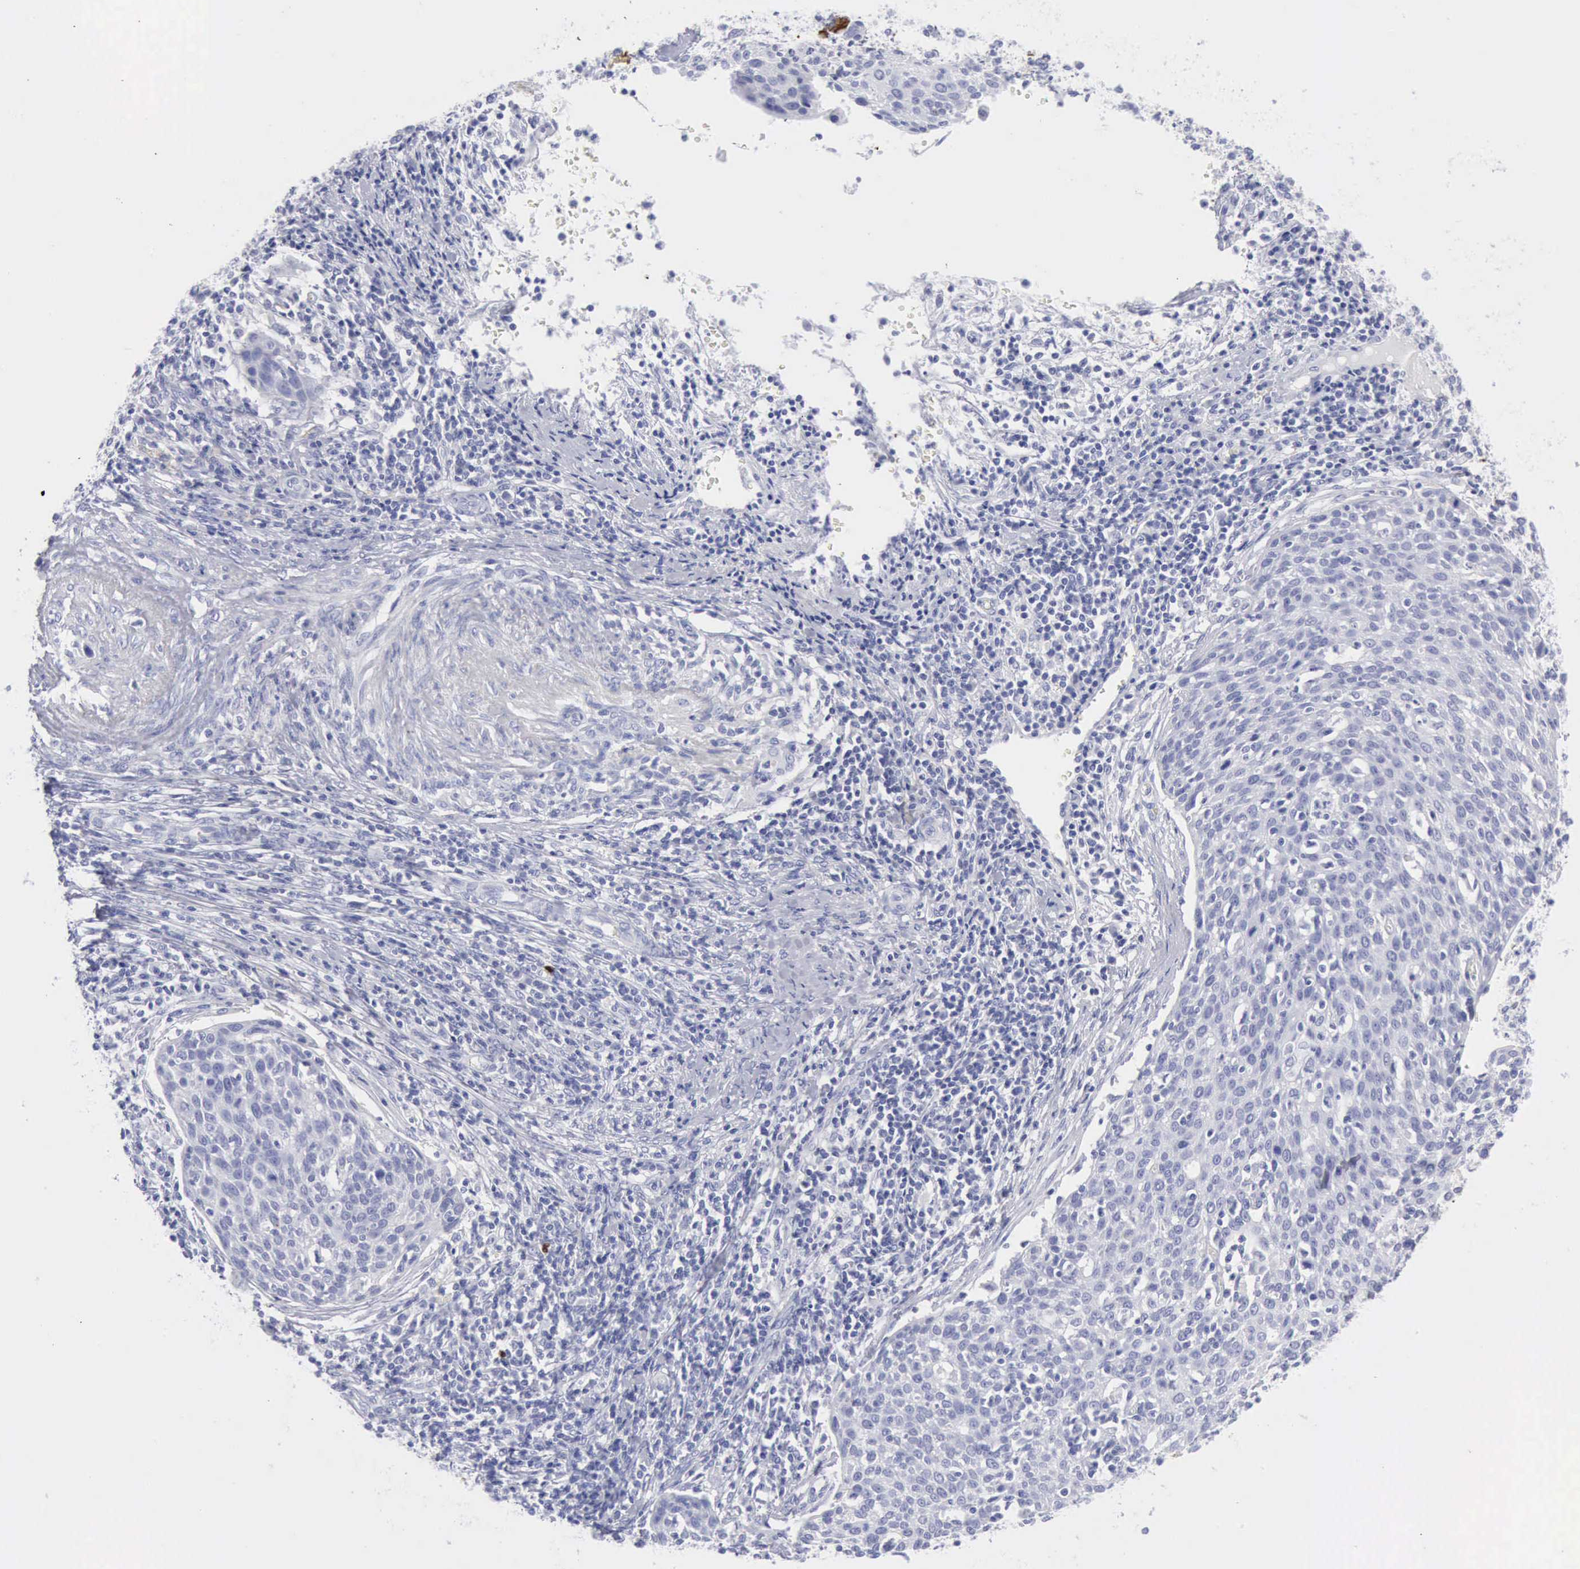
{"staining": {"intensity": "negative", "quantity": "none", "location": "none"}, "tissue": "cervical cancer", "cell_type": "Tumor cells", "image_type": "cancer", "snomed": [{"axis": "morphology", "description": "Squamous cell carcinoma, NOS"}, {"axis": "topography", "description": "Cervix"}], "caption": "Immunohistochemistry (IHC) image of human cervical squamous cell carcinoma stained for a protein (brown), which displays no positivity in tumor cells. (Stains: DAB immunohistochemistry with hematoxylin counter stain, Microscopy: brightfield microscopy at high magnification).", "gene": "KRT10", "patient": {"sex": "female", "age": 38}}